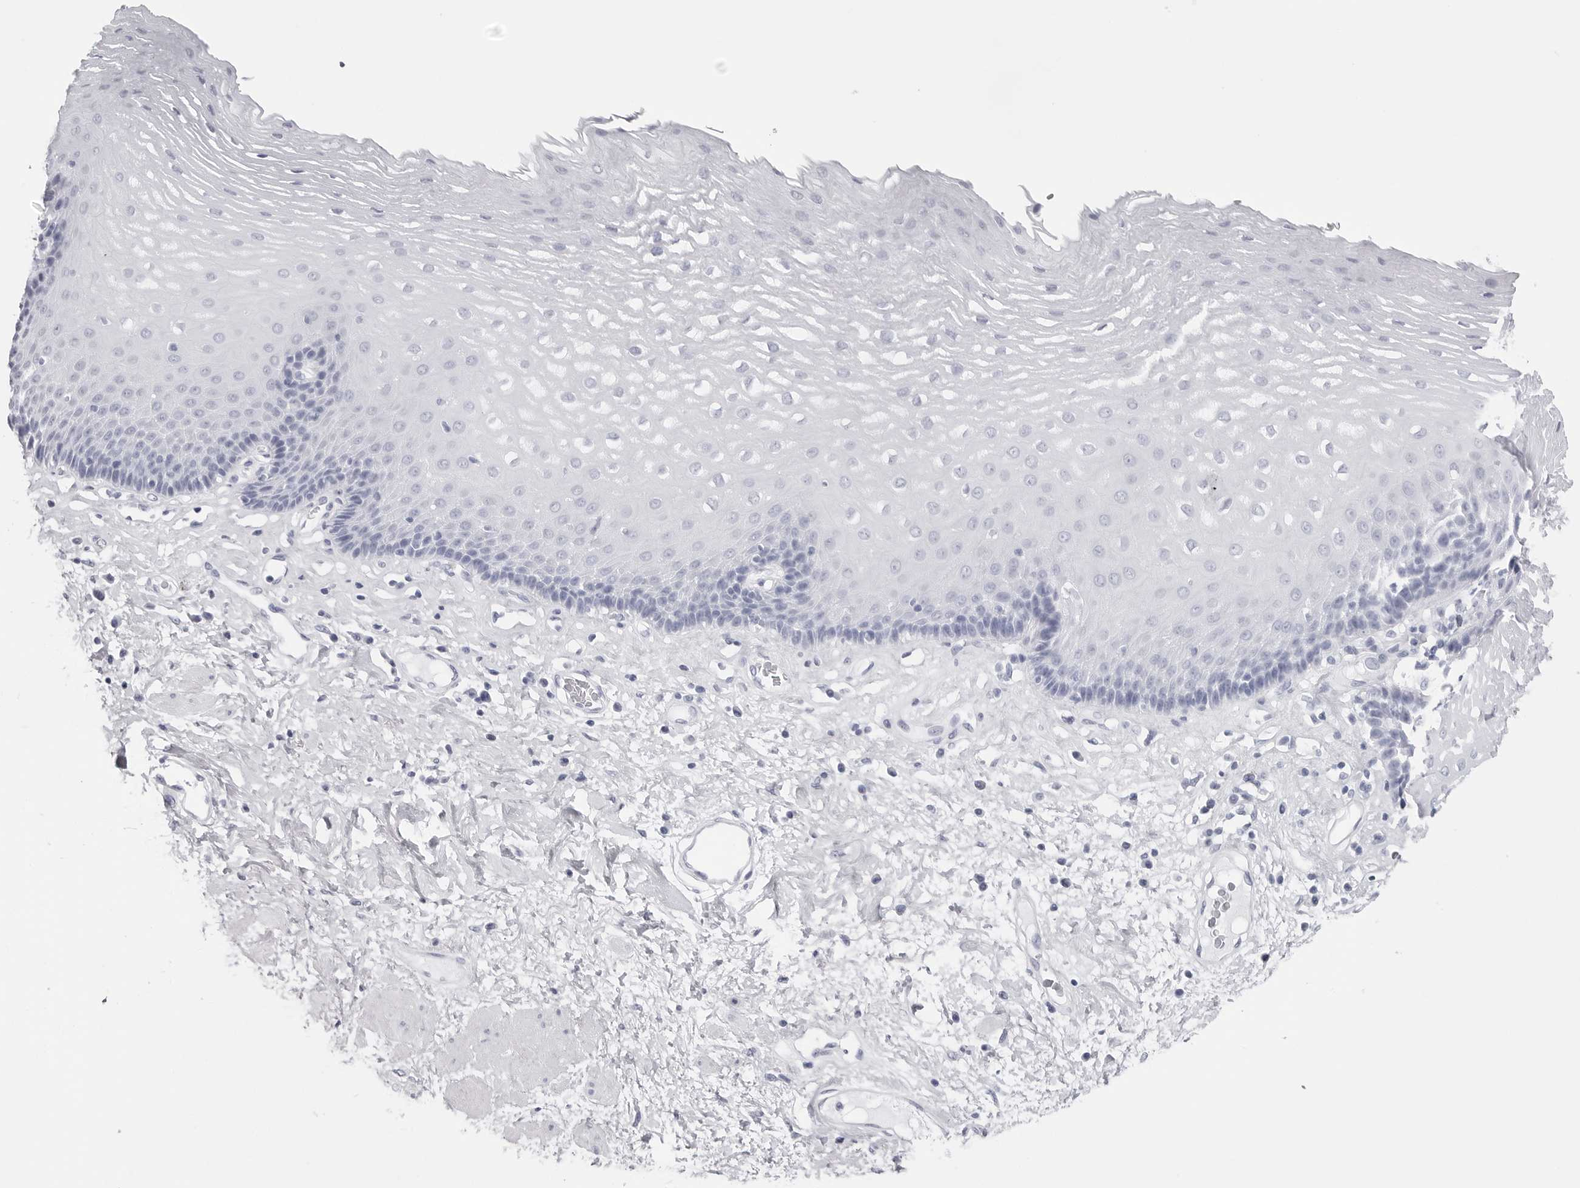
{"staining": {"intensity": "negative", "quantity": "none", "location": "none"}, "tissue": "esophagus", "cell_type": "Squamous epithelial cells", "image_type": "normal", "snomed": [{"axis": "morphology", "description": "Normal tissue, NOS"}, {"axis": "morphology", "description": "Adenocarcinoma, NOS"}, {"axis": "topography", "description": "Esophagus"}], "caption": "Protein analysis of benign esophagus reveals no significant expression in squamous epithelial cells. Nuclei are stained in blue.", "gene": "CST2", "patient": {"sex": "male", "age": 62}}